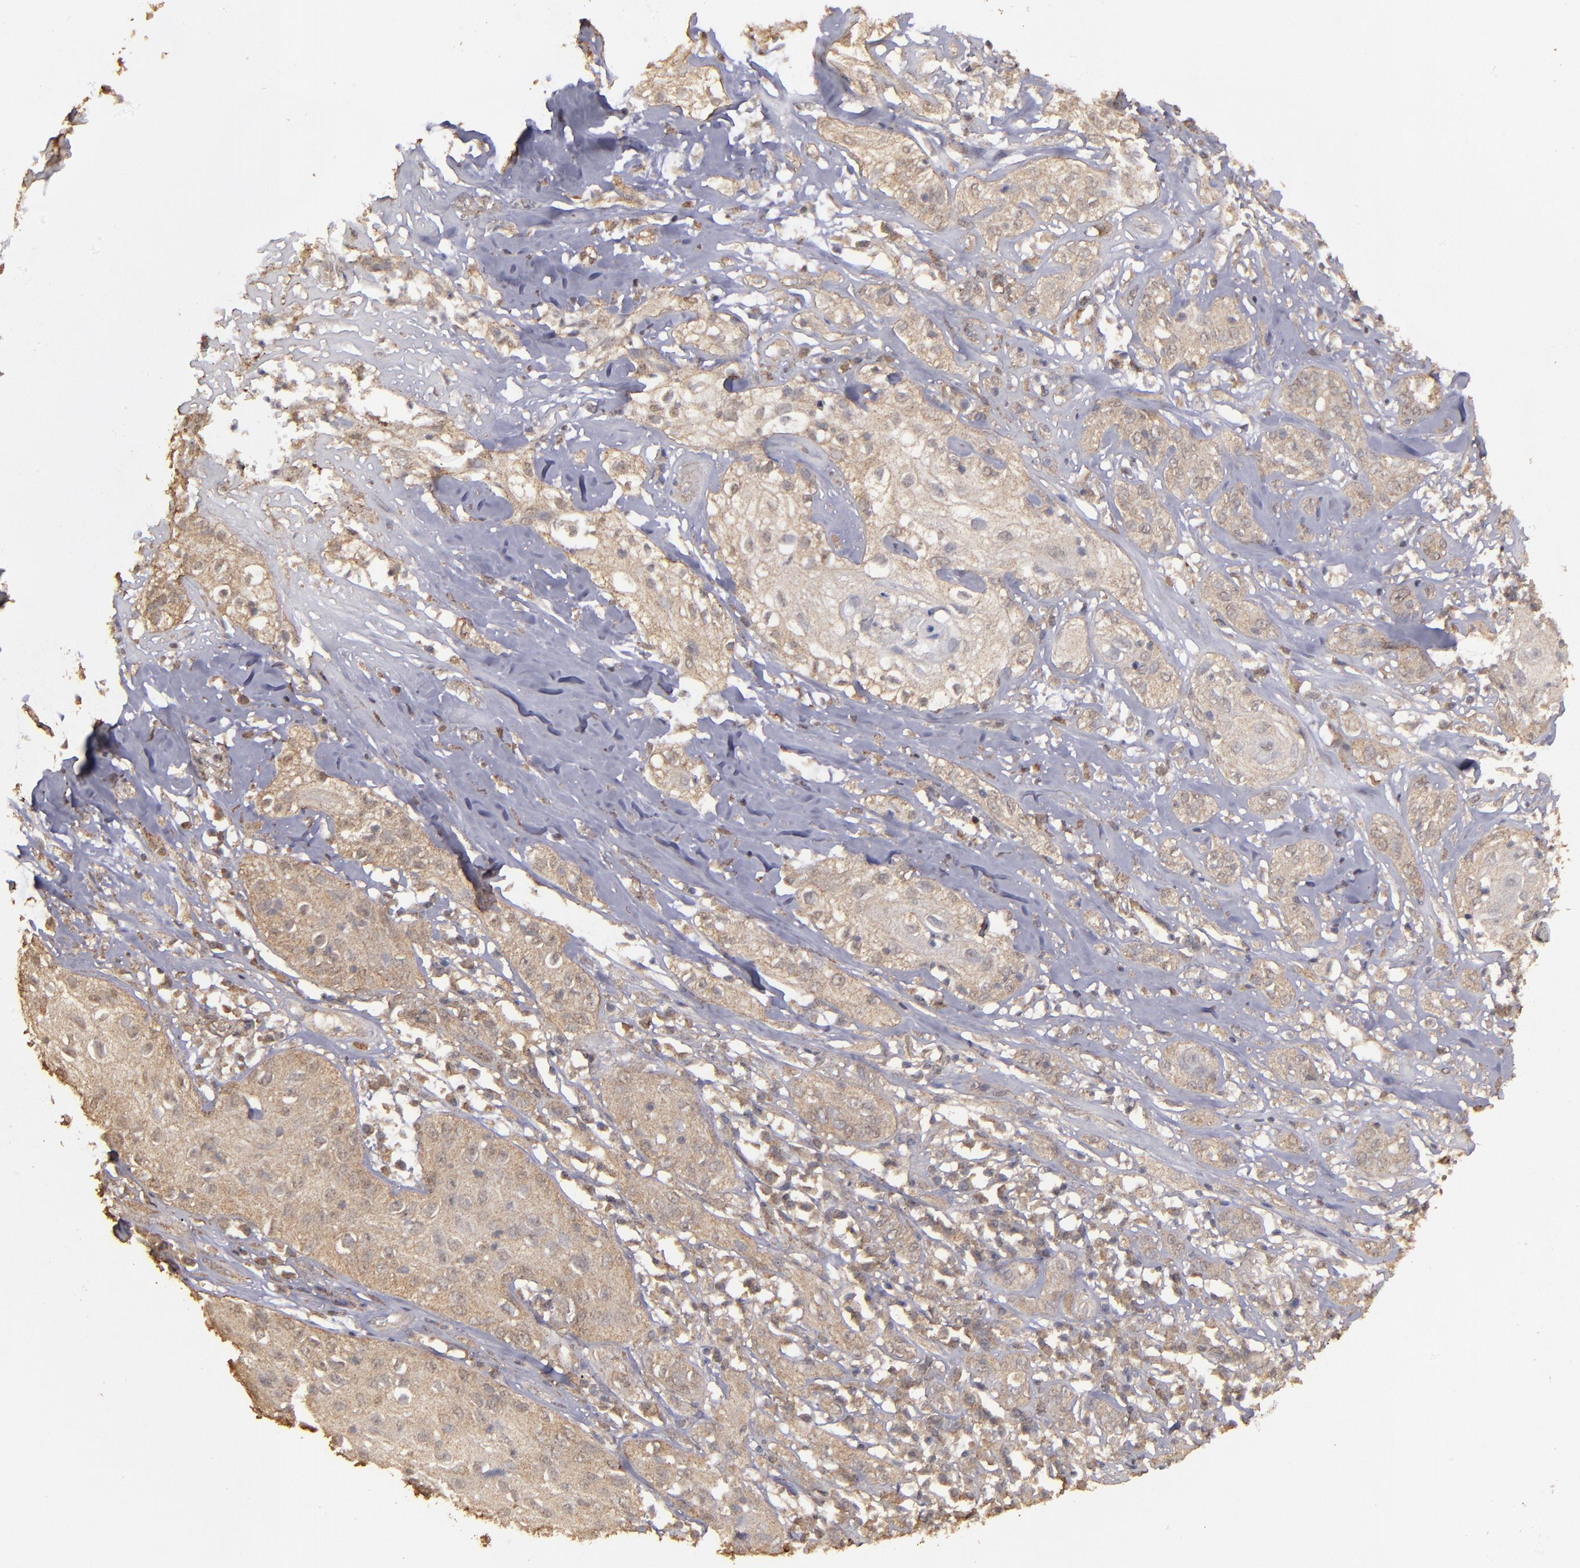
{"staining": {"intensity": "weak", "quantity": "25%-75%", "location": "cytoplasmic/membranous"}, "tissue": "skin cancer", "cell_type": "Tumor cells", "image_type": "cancer", "snomed": [{"axis": "morphology", "description": "Squamous cell carcinoma, NOS"}, {"axis": "topography", "description": "Skin"}], "caption": "Immunohistochemistry (DAB) staining of skin squamous cell carcinoma reveals weak cytoplasmic/membranous protein expression in approximately 25%-75% of tumor cells.", "gene": "FAT1", "patient": {"sex": "male", "age": 65}}